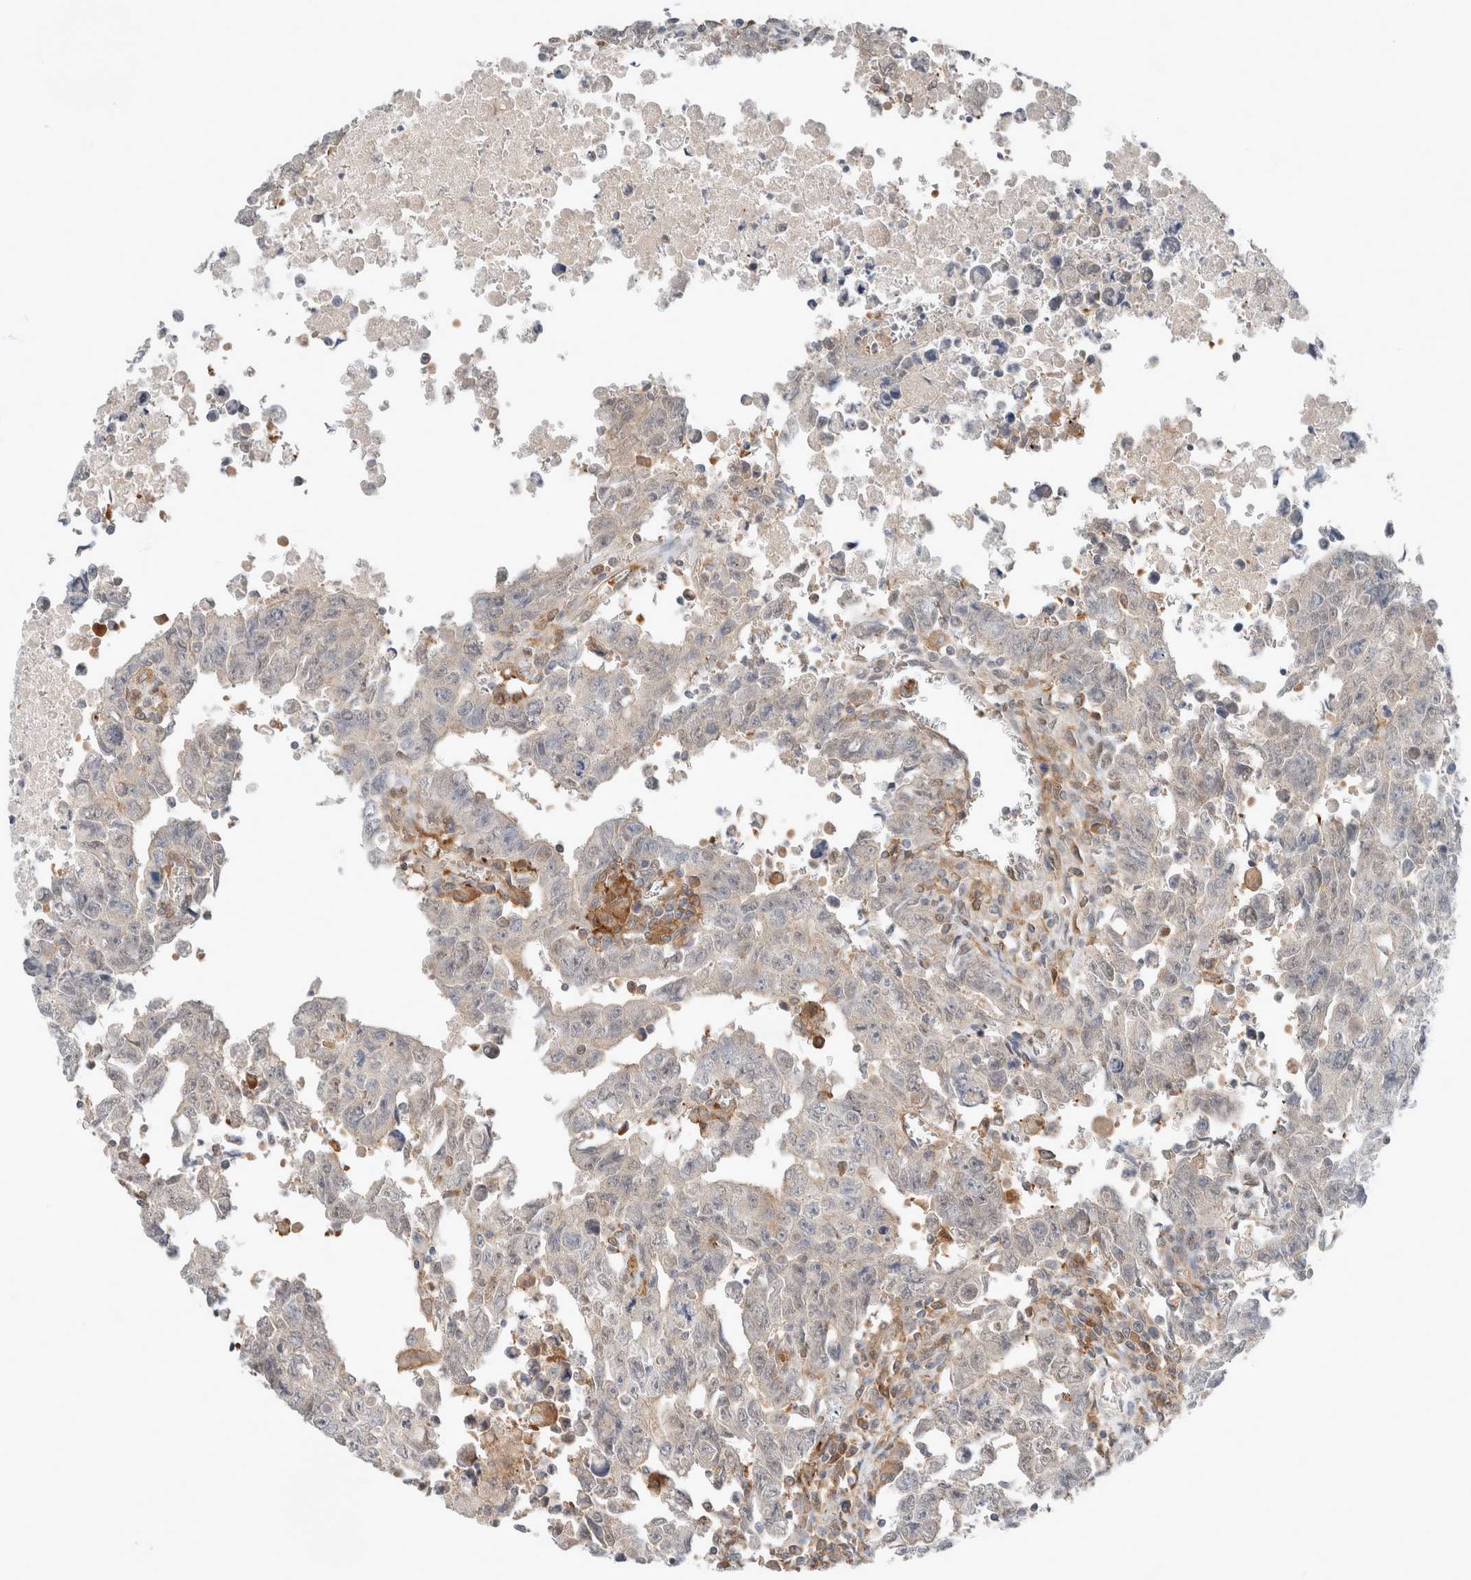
{"staining": {"intensity": "weak", "quantity": "<25%", "location": "cytoplasmic/membranous"}, "tissue": "testis cancer", "cell_type": "Tumor cells", "image_type": "cancer", "snomed": [{"axis": "morphology", "description": "Carcinoma, Embryonal, NOS"}, {"axis": "topography", "description": "Testis"}], "caption": "This is an immunohistochemistry photomicrograph of human testis embryonal carcinoma. There is no positivity in tumor cells.", "gene": "XPNPEP1", "patient": {"sex": "male", "age": 28}}